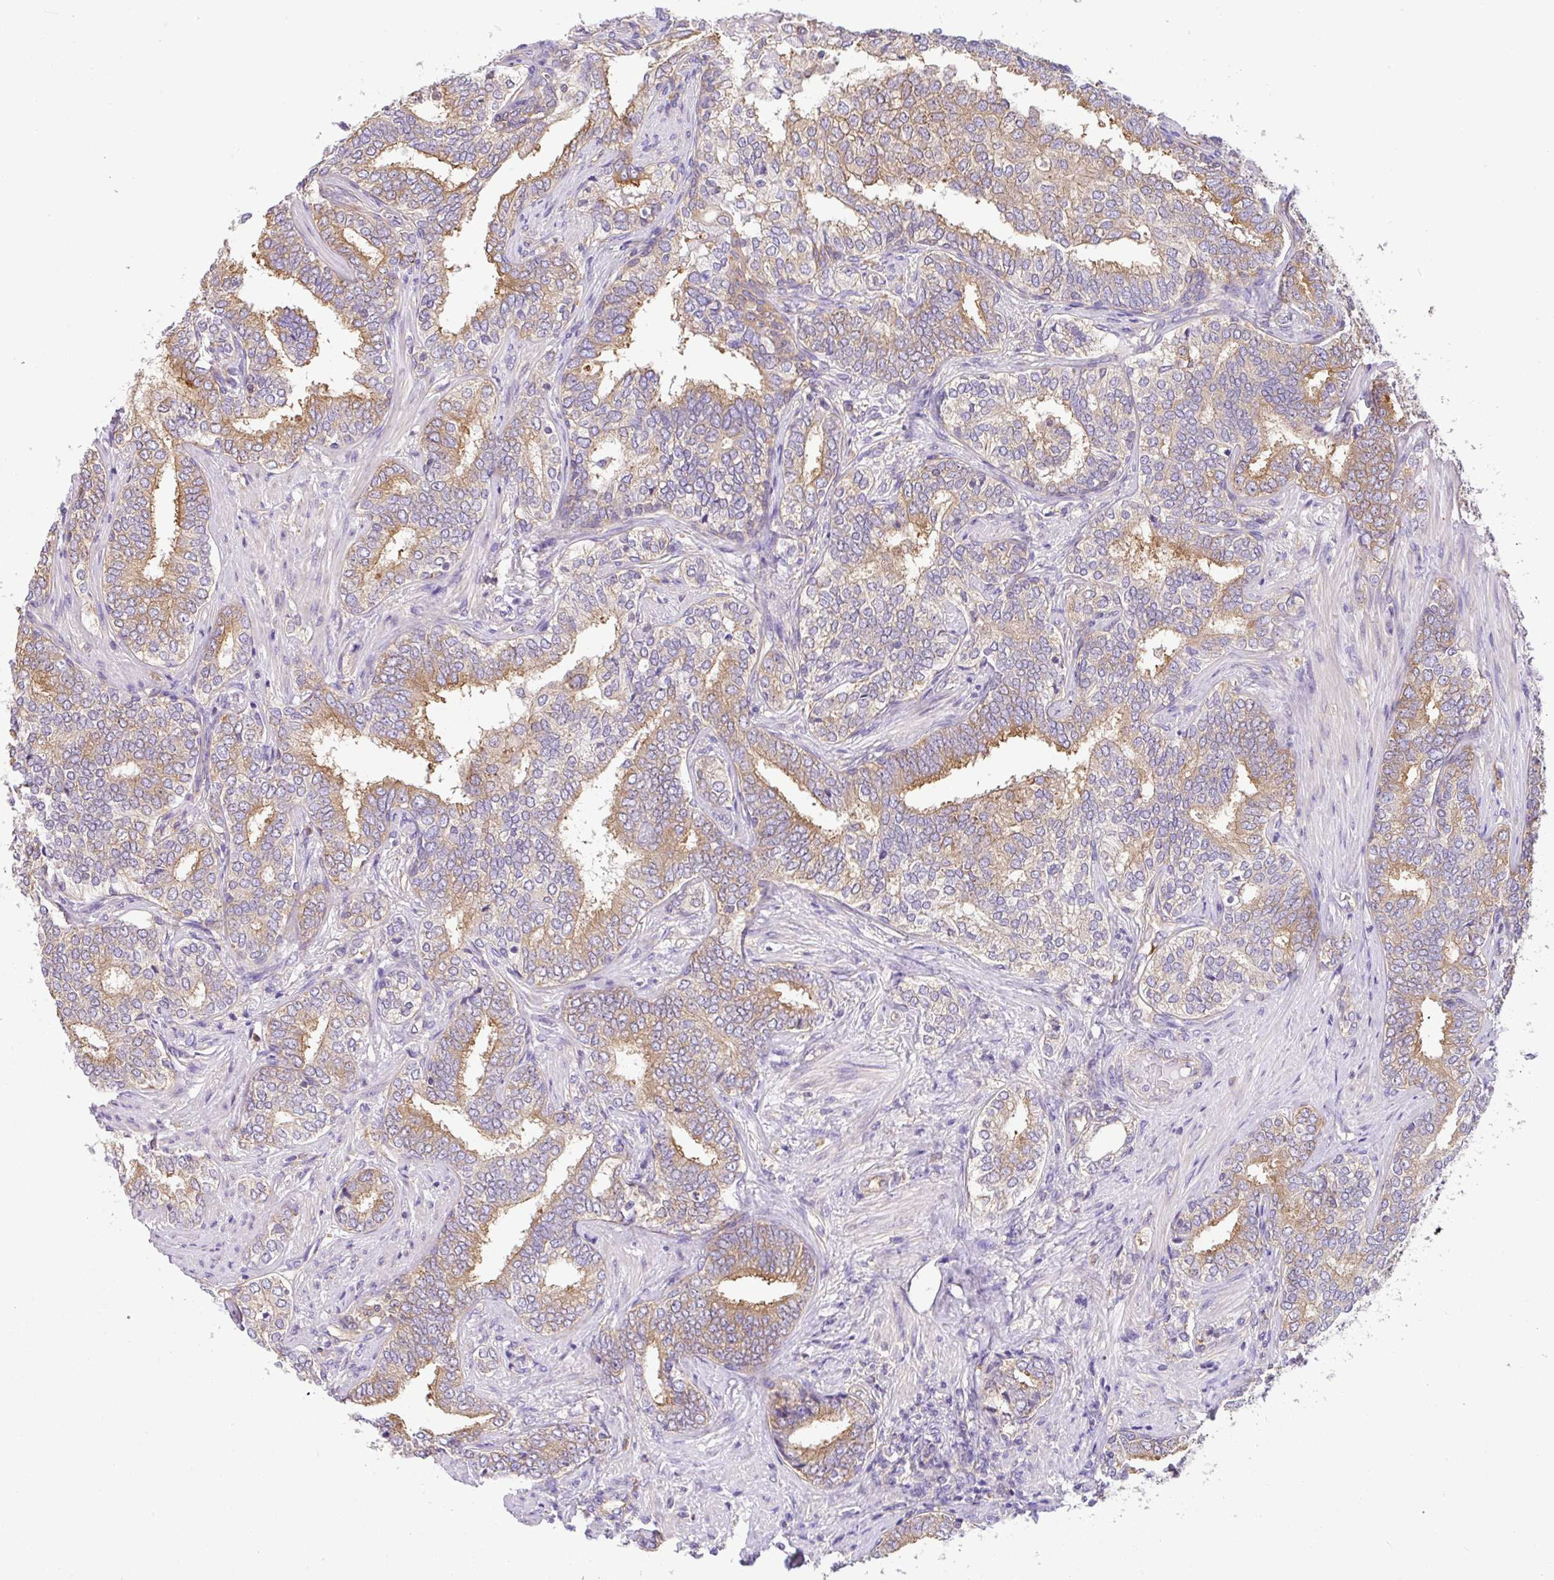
{"staining": {"intensity": "moderate", "quantity": "25%-75%", "location": "cytoplasmic/membranous"}, "tissue": "prostate cancer", "cell_type": "Tumor cells", "image_type": "cancer", "snomed": [{"axis": "morphology", "description": "Adenocarcinoma, High grade"}, {"axis": "topography", "description": "Prostate"}], "caption": "High-power microscopy captured an immunohistochemistry micrograph of prostate adenocarcinoma (high-grade), revealing moderate cytoplasmic/membranous positivity in approximately 25%-75% of tumor cells.", "gene": "GFPT2", "patient": {"sex": "male", "age": 72}}